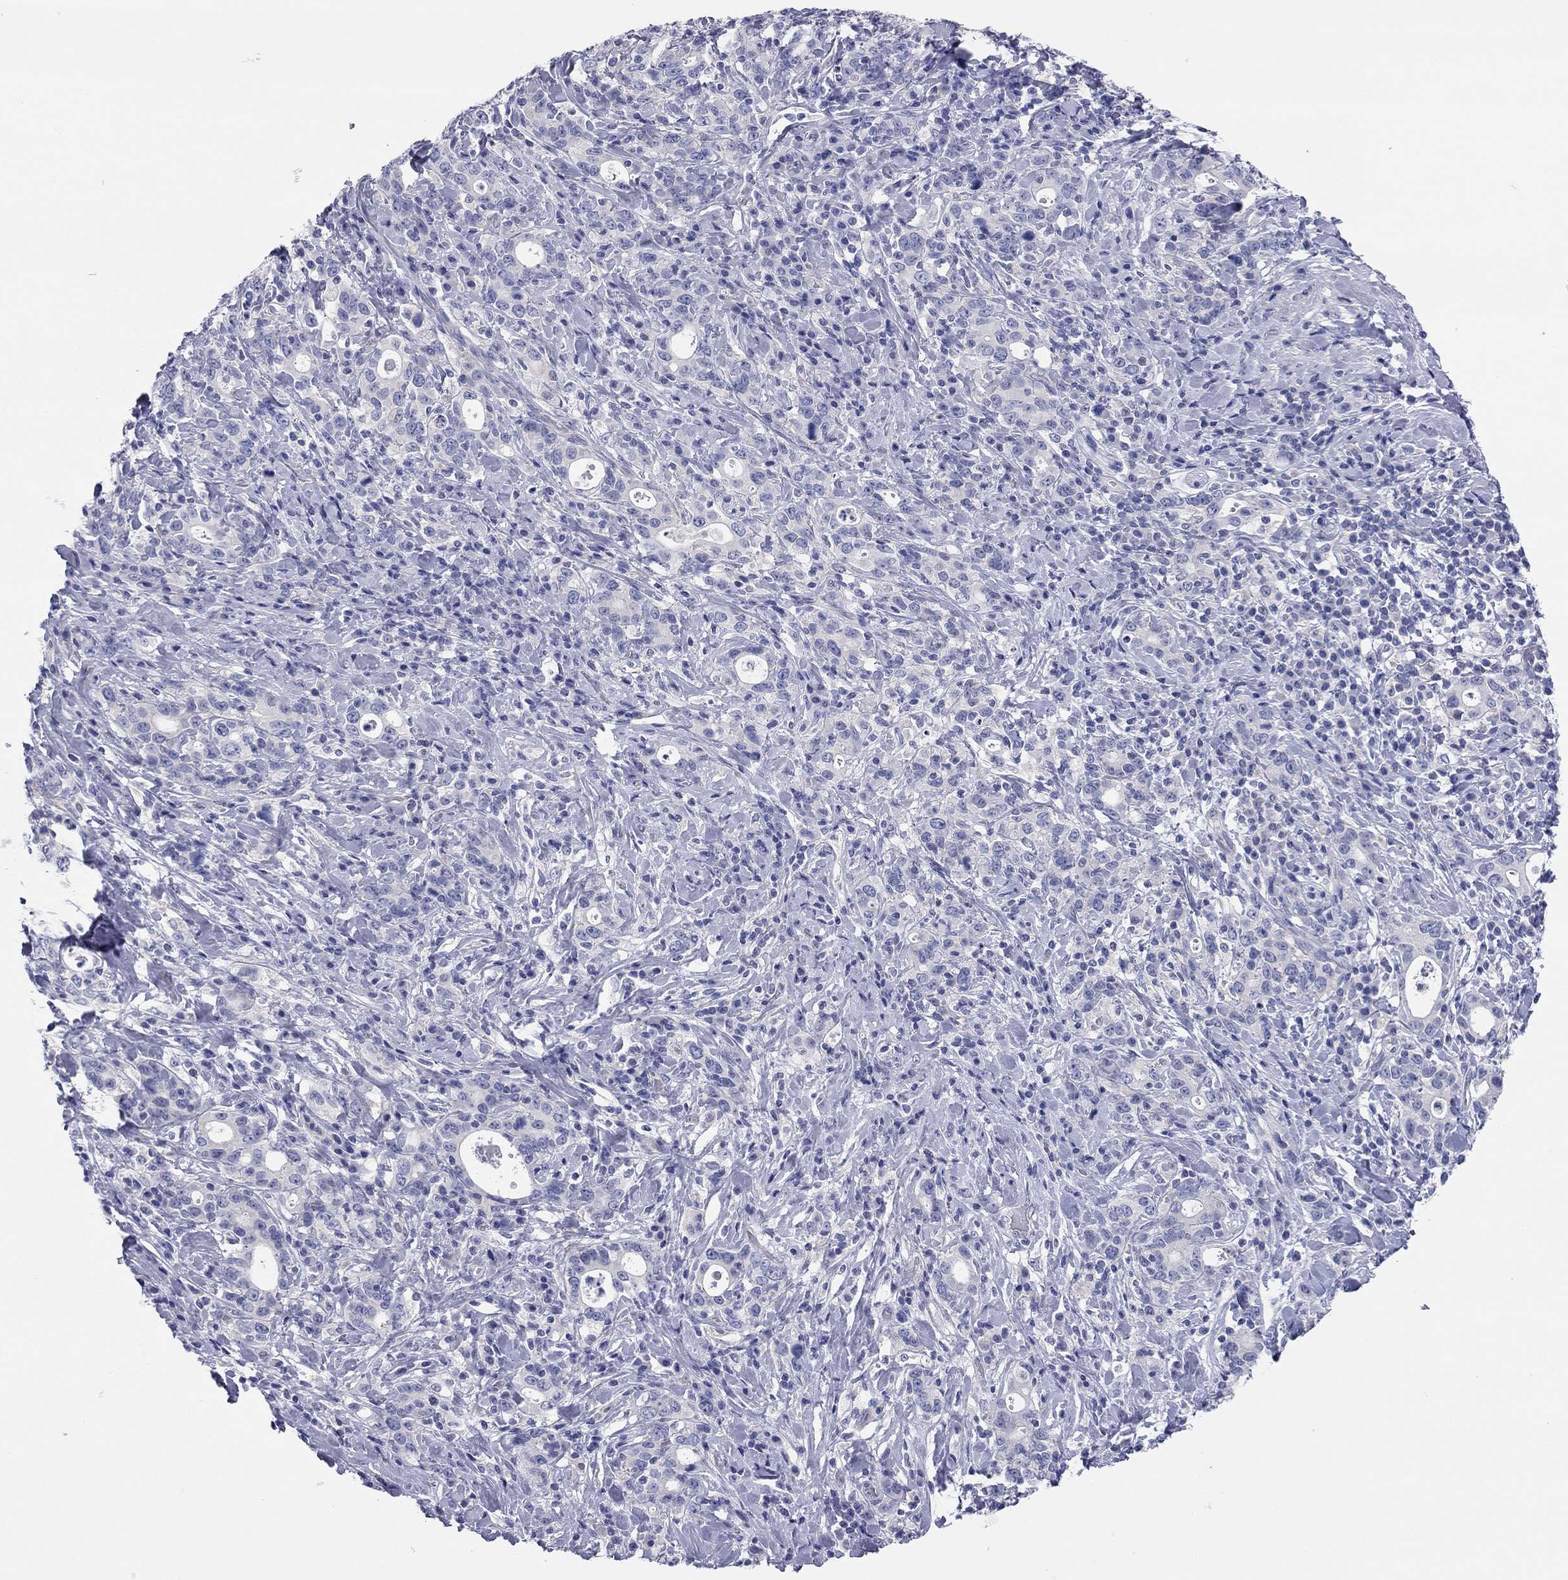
{"staining": {"intensity": "negative", "quantity": "none", "location": "none"}, "tissue": "stomach cancer", "cell_type": "Tumor cells", "image_type": "cancer", "snomed": [{"axis": "morphology", "description": "Adenocarcinoma, NOS"}, {"axis": "topography", "description": "Stomach"}], "caption": "An immunohistochemistry (IHC) photomicrograph of adenocarcinoma (stomach) is shown. There is no staining in tumor cells of adenocarcinoma (stomach).", "gene": "TMEM221", "patient": {"sex": "male", "age": 79}}